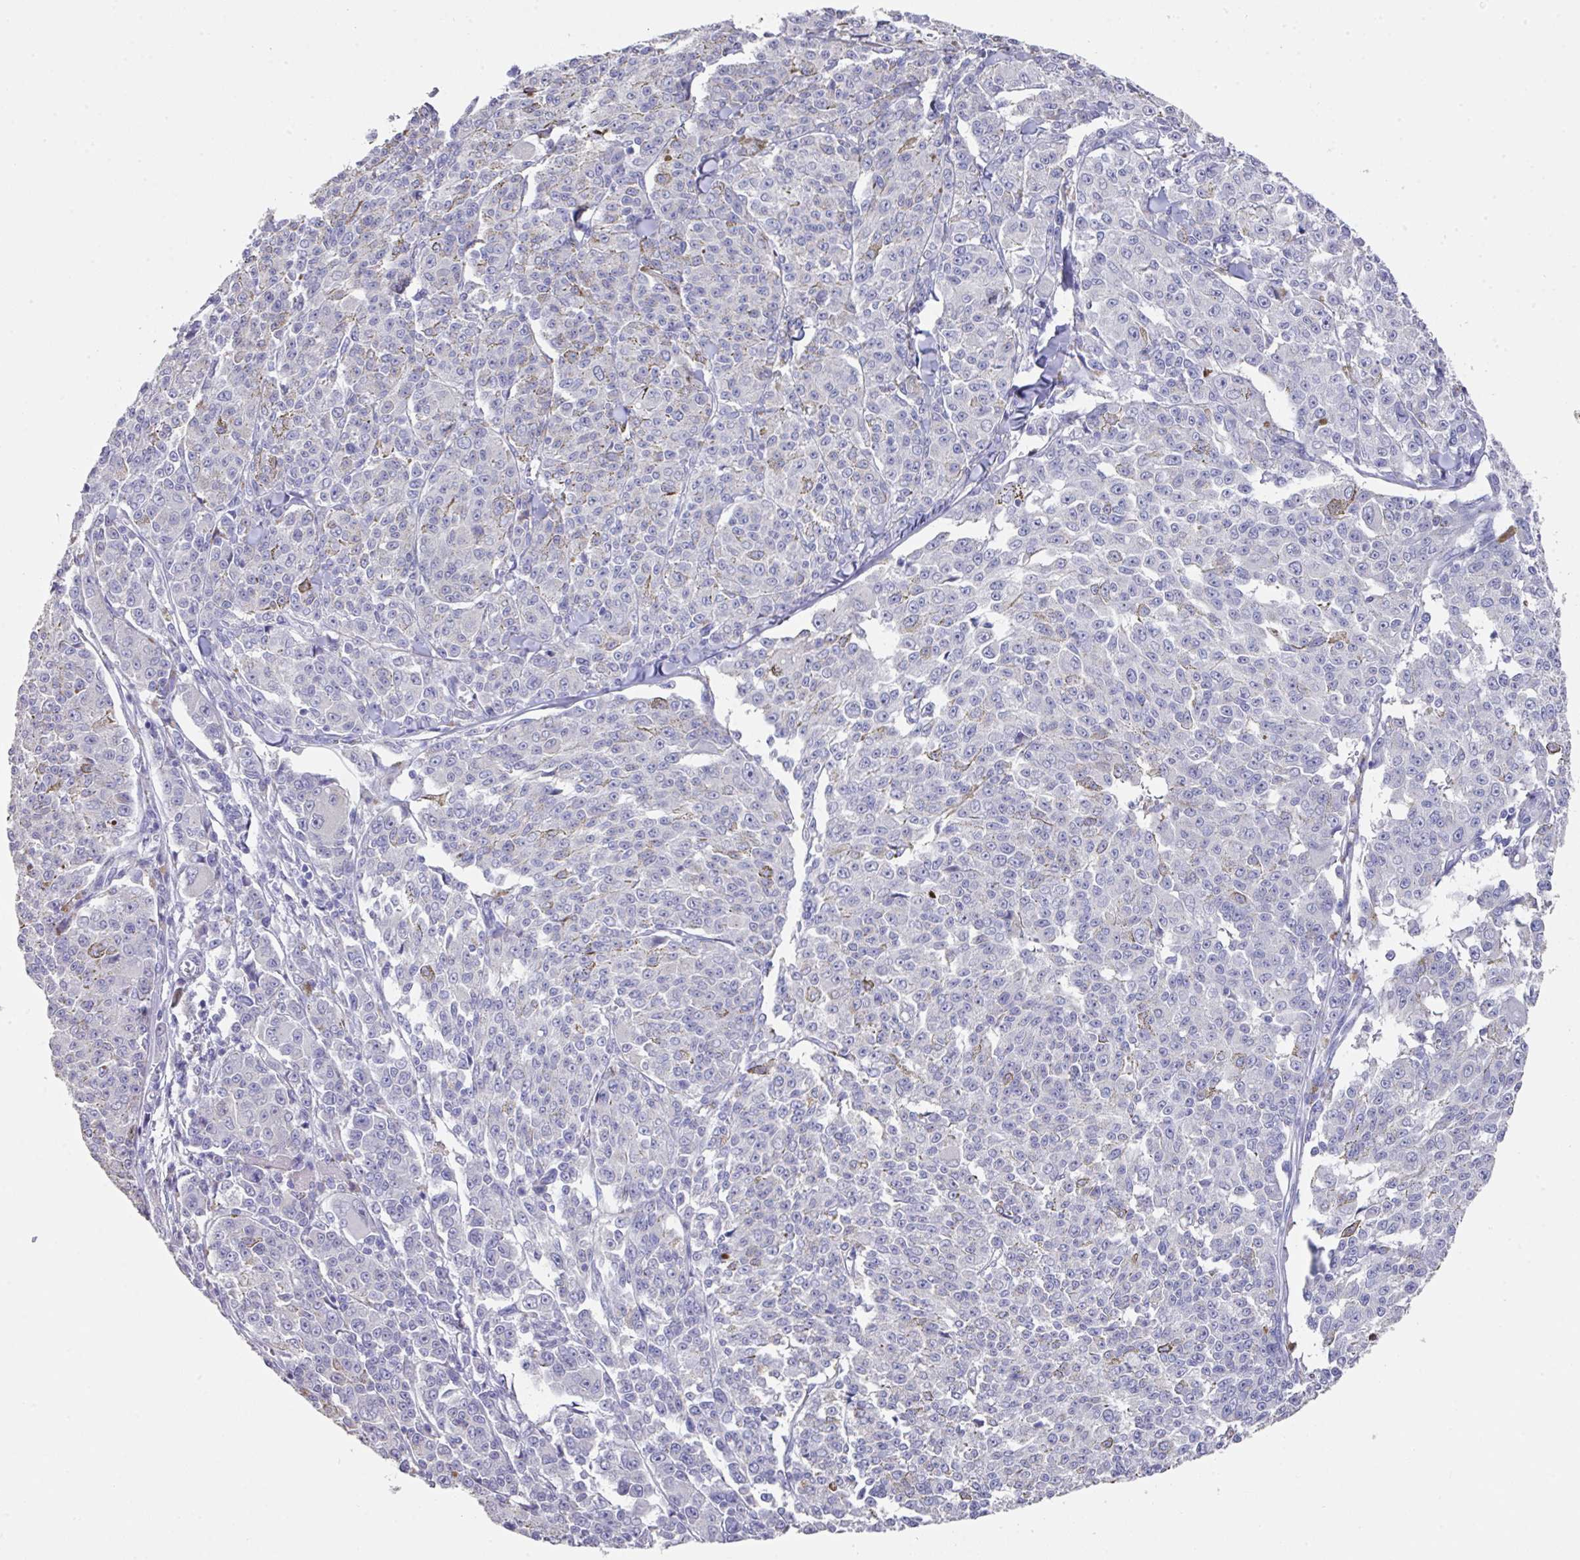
{"staining": {"intensity": "negative", "quantity": "none", "location": "none"}, "tissue": "melanoma", "cell_type": "Tumor cells", "image_type": "cancer", "snomed": [{"axis": "morphology", "description": "Malignant melanoma, NOS"}, {"axis": "topography", "description": "Skin"}], "caption": "The micrograph reveals no significant staining in tumor cells of malignant melanoma.", "gene": "DAZL", "patient": {"sex": "female", "age": 52}}